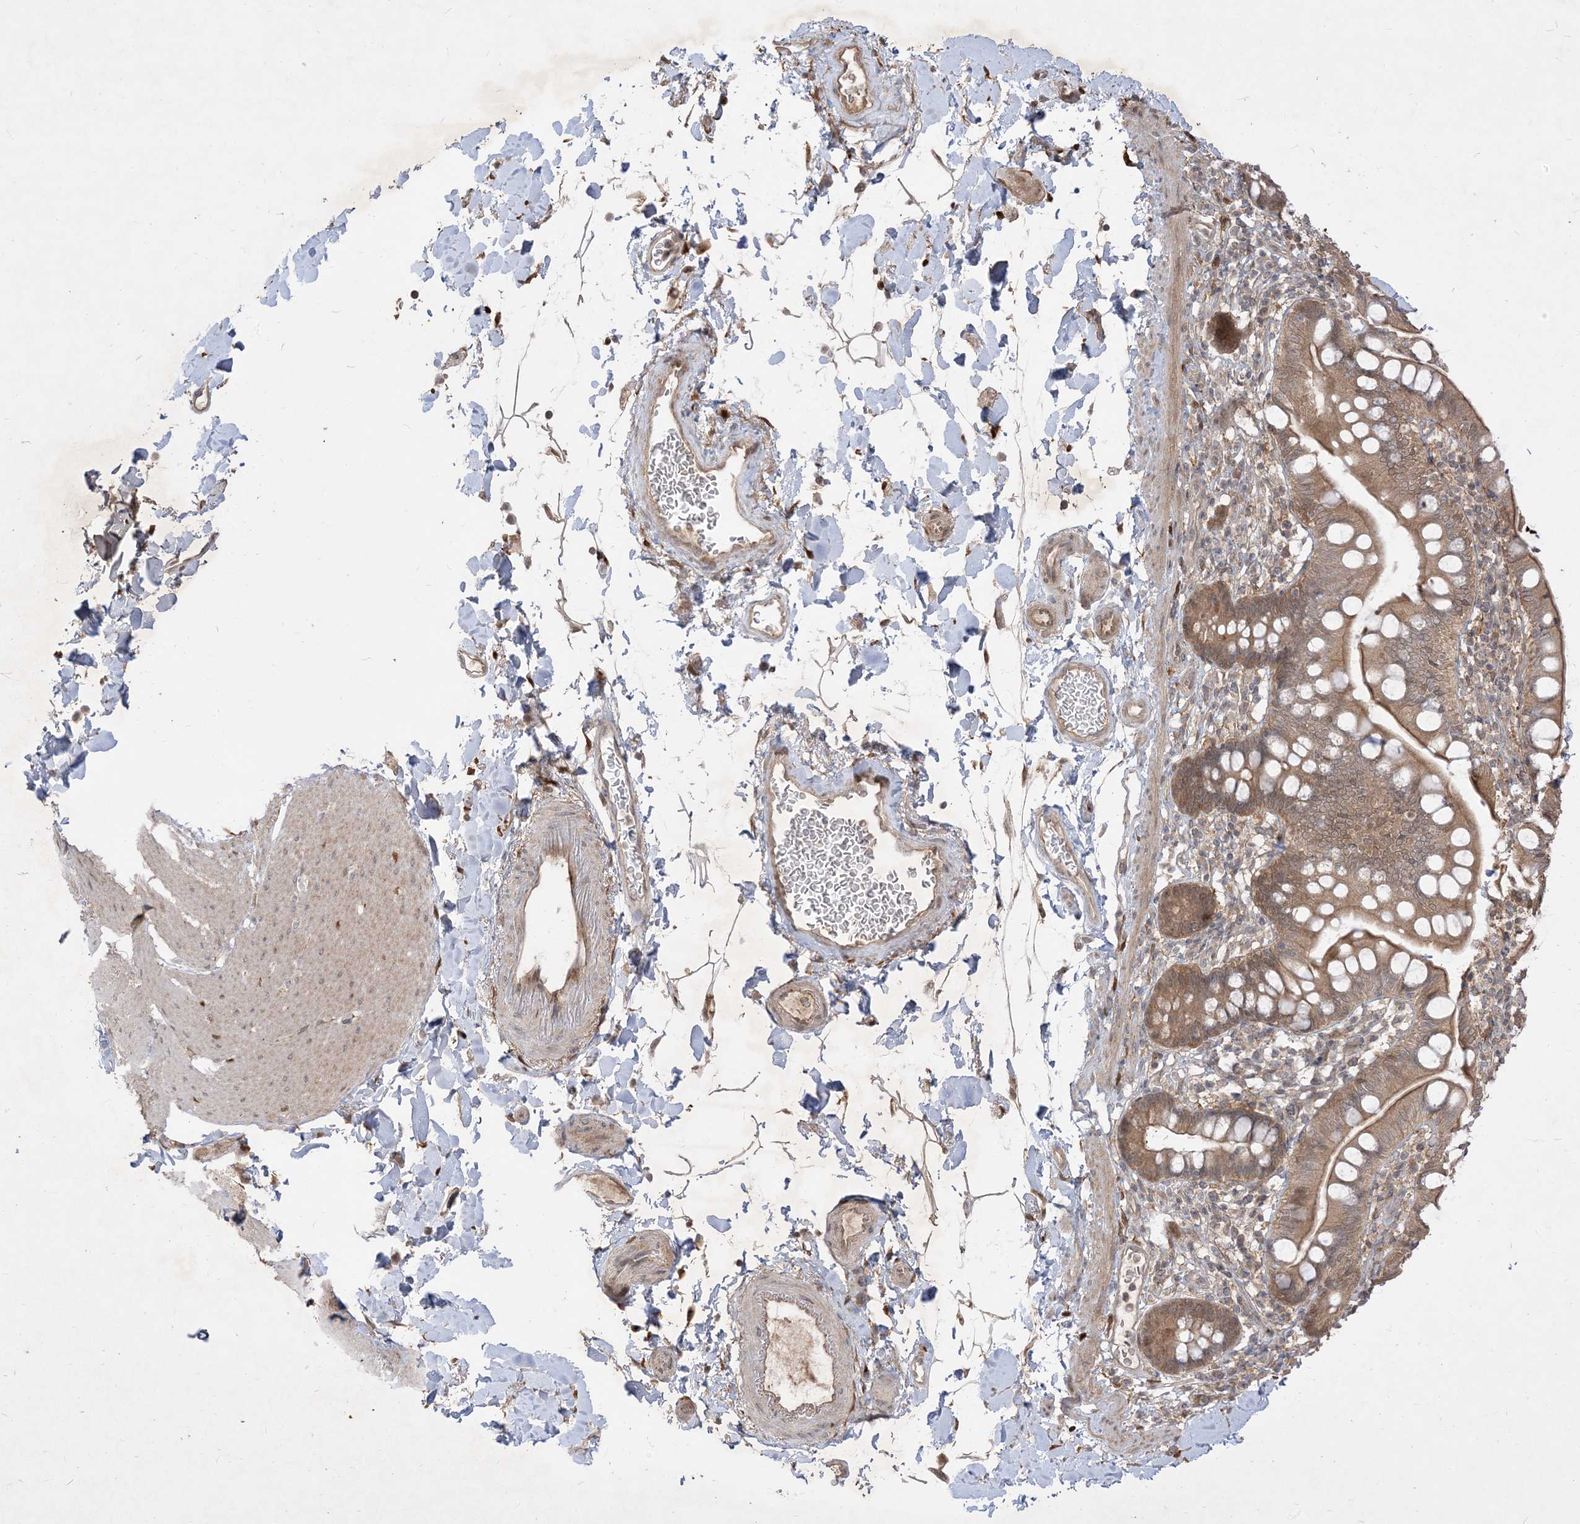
{"staining": {"intensity": "weak", "quantity": "25%-75%", "location": "cytoplasmic/membranous"}, "tissue": "smooth muscle", "cell_type": "Smooth muscle cells", "image_type": "normal", "snomed": [{"axis": "morphology", "description": "Normal tissue, NOS"}, {"axis": "topography", "description": "Smooth muscle"}, {"axis": "topography", "description": "Small intestine"}], "caption": "Weak cytoplasmic/membranous staining for a protein is seen in about 25%-75% of smooth muscle cells of normal smooth muscle using immunohistochemistry.", "gene": "TBCC", "patient": {"sex": "female", "age": 84}}